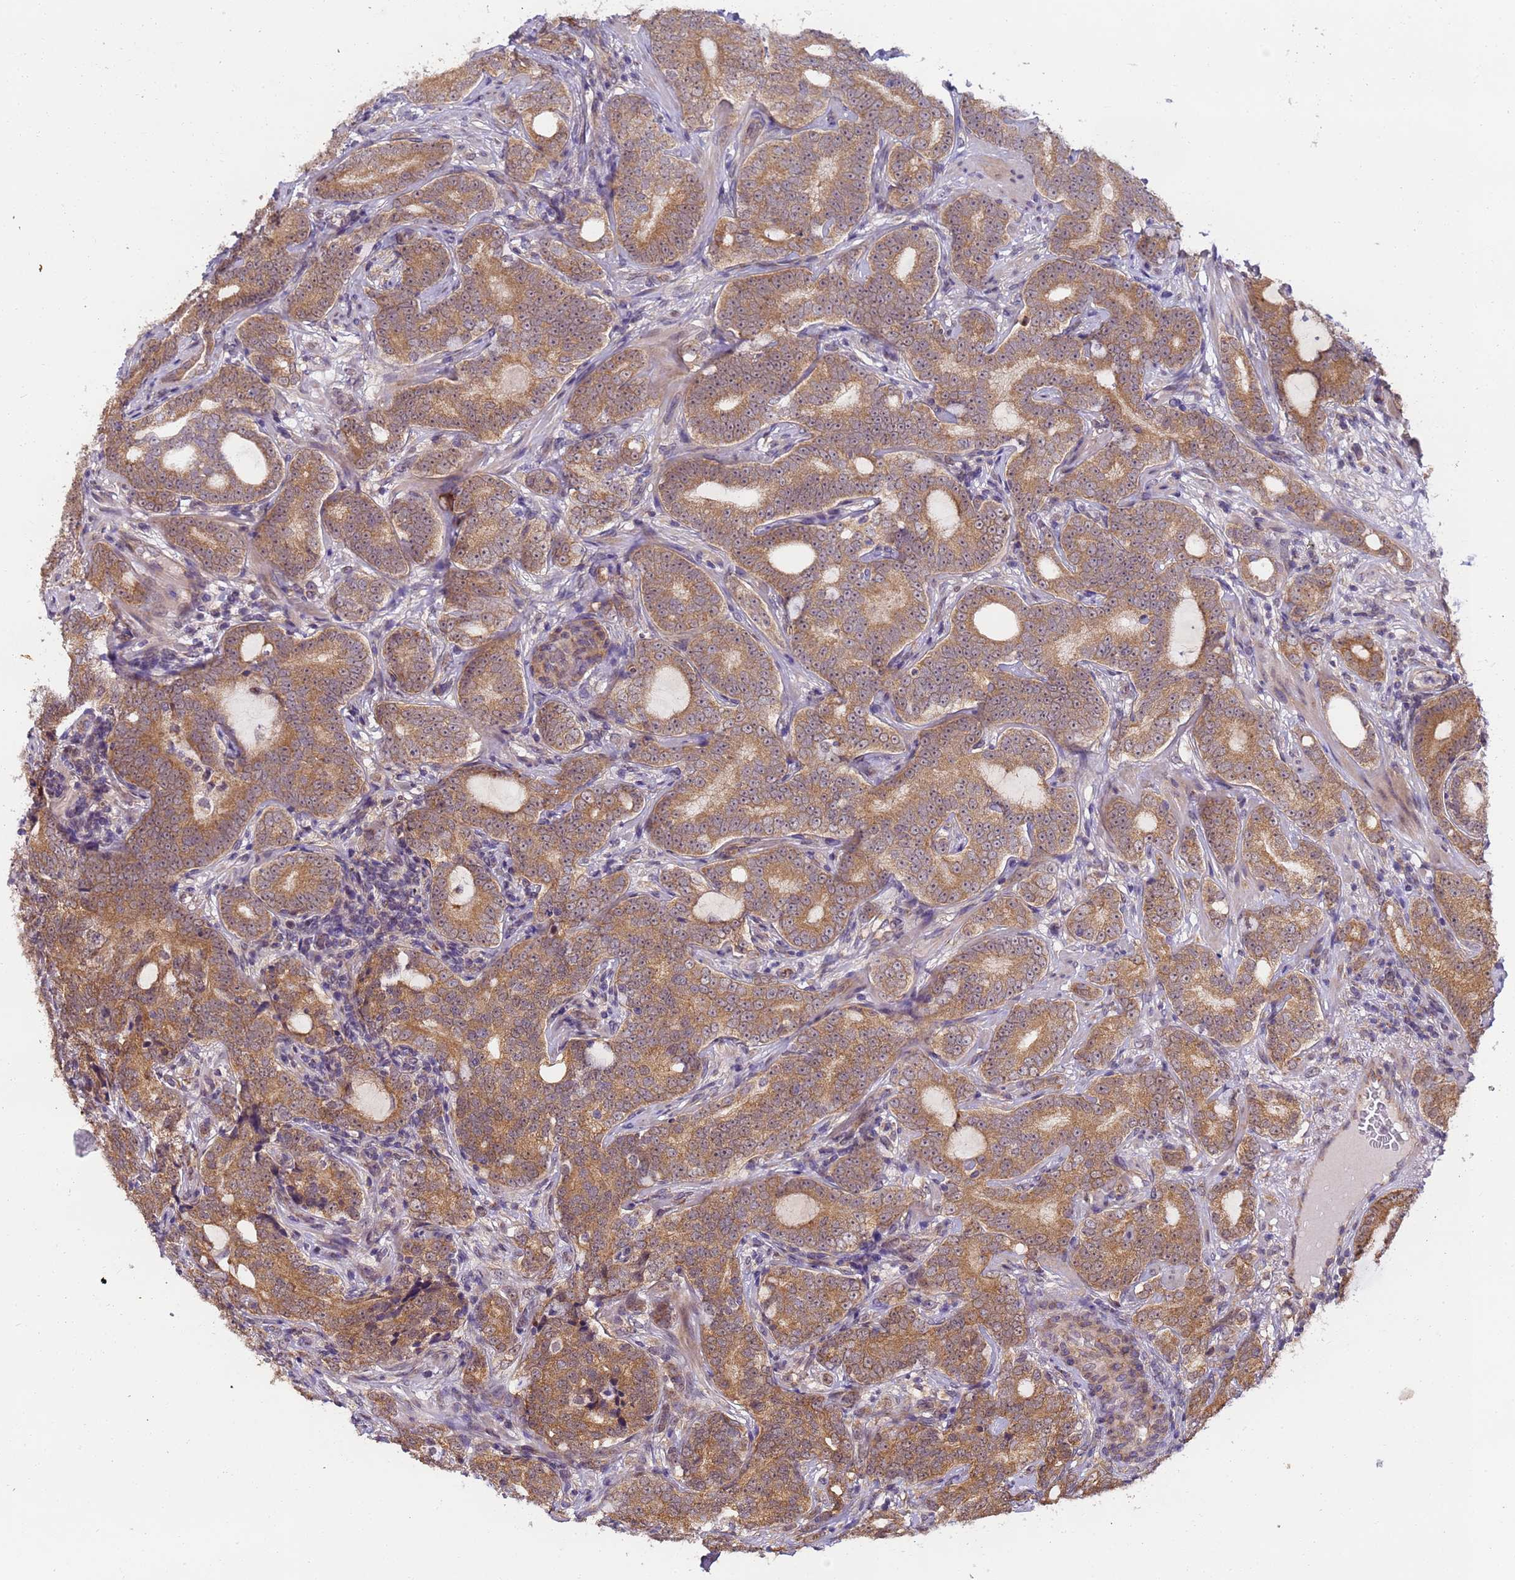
{"staining": {"intensity": "moderate", "quantity": ">75%", "location": "cytoplasmic/membranous"}, "tissue": "prostate cancer", "cell_type": "Tumor cells", "image_type": "cancer", "snomed": [{"axis": "morphology", "description": "Adenocarcinoma, High grade"}, {"axis": "topography", "description": "Prostate"}], "caption": "Prostate adenocarcinoma (high-grade) stained for a protein reveals moderate cytoplasmic/membranous positivity in tumor cells. Immunohistochemistry stains the protein in brown and the nuclei are stained blue.", "gene": "RAPGEF3", "patient": {"sex": "male", "age": 64}}